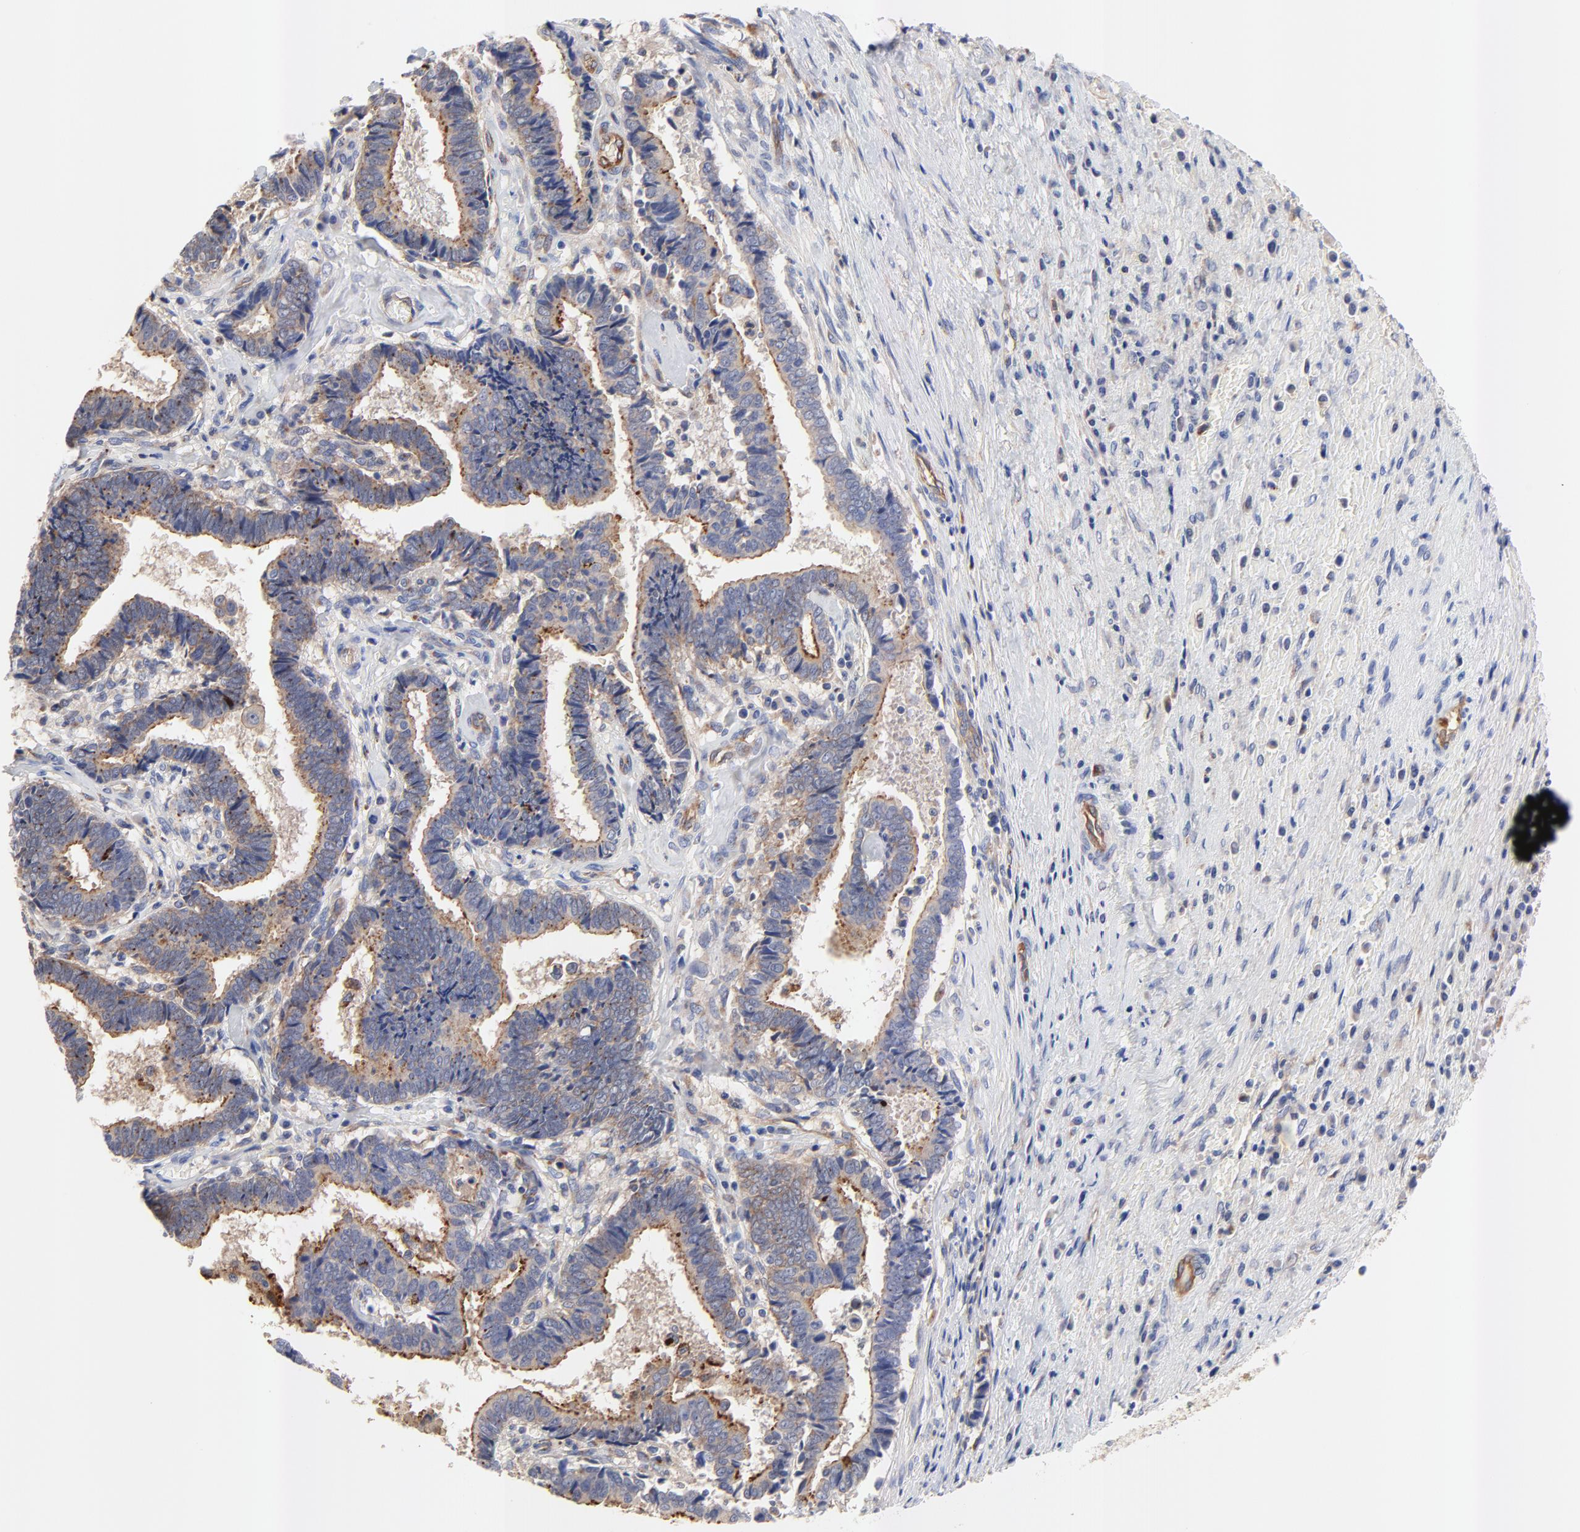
{"staining": {"intensity": "moderate", "quantity": ">75%", "location": "cytoplasmic/membranous"}, "tissue": "liver cancer", "cell_type": "Tumor cells", "image_type": "cancer", "snomed": [{"axis": "morphology", "description": "Cholangiocarcinoma"}, {"axis": "topography", "description": "Liver"}], "caption": "The immunohistochemical stain labels moderate cytoplasmic/membranous expression in tumor cells of liver cholangiocarcinoma tissue.", "gene": "FBXL2", "patient": {"sex": "male", "age": 57}}